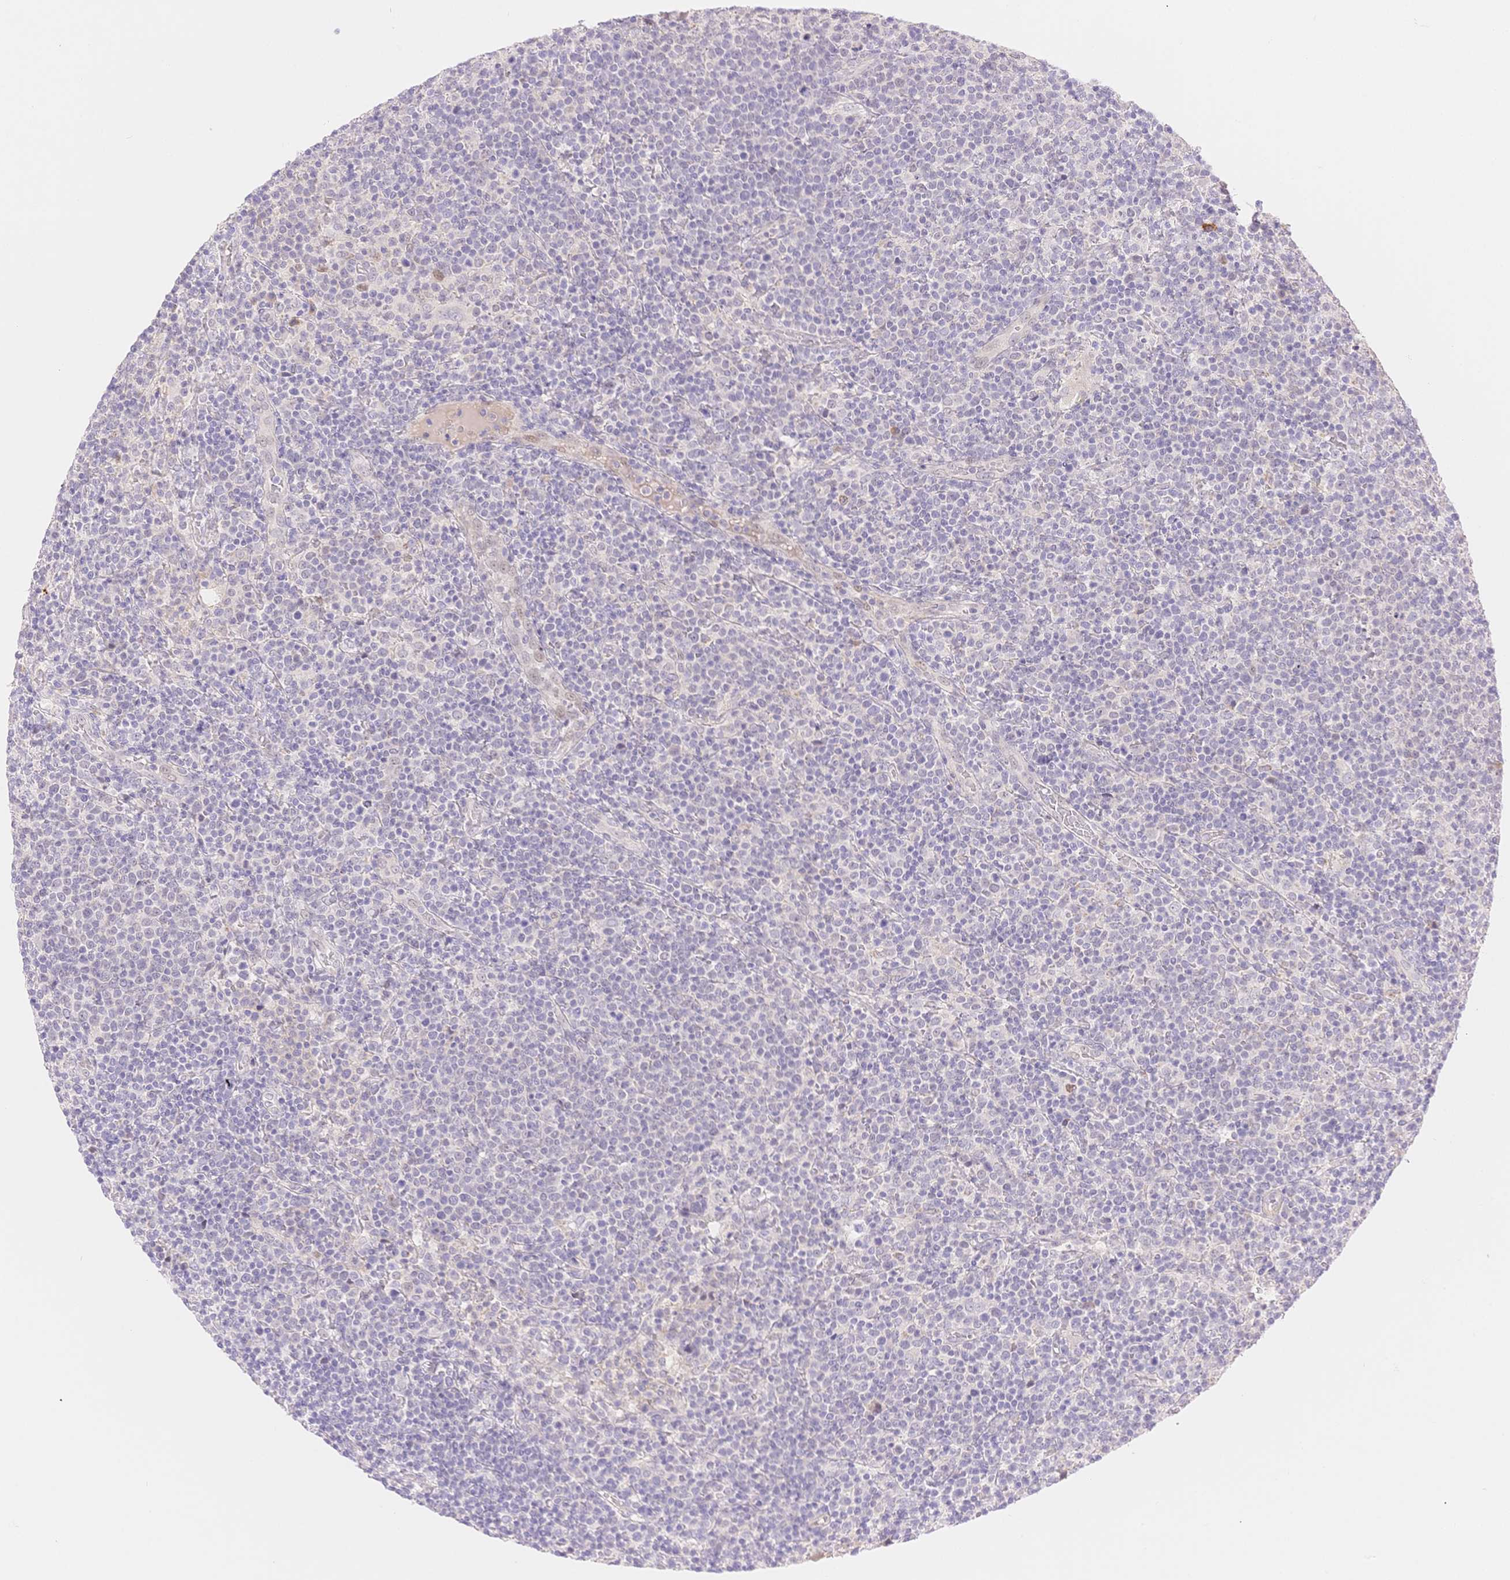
{"staining": {"intensity": "negative", "quantity": "none", "location": "none"}, "tissue": "lymphoma", "cell_type": "Tumor cells", "image_type": "cancer", "snomed": [{"axis": "morphology", "description": "Malignant lymphoma, non-Hodgkin's type, High grade"}, {"axis": "topography", "description": "Lymph node"}], "caption": "Micrograph shows no protein expression in tumor cells of high-grade malignant lymphoma, non-Hodgkin's type tissue.", "gene": "WDR54", "patient": {"sex": "male", "age": 61}}